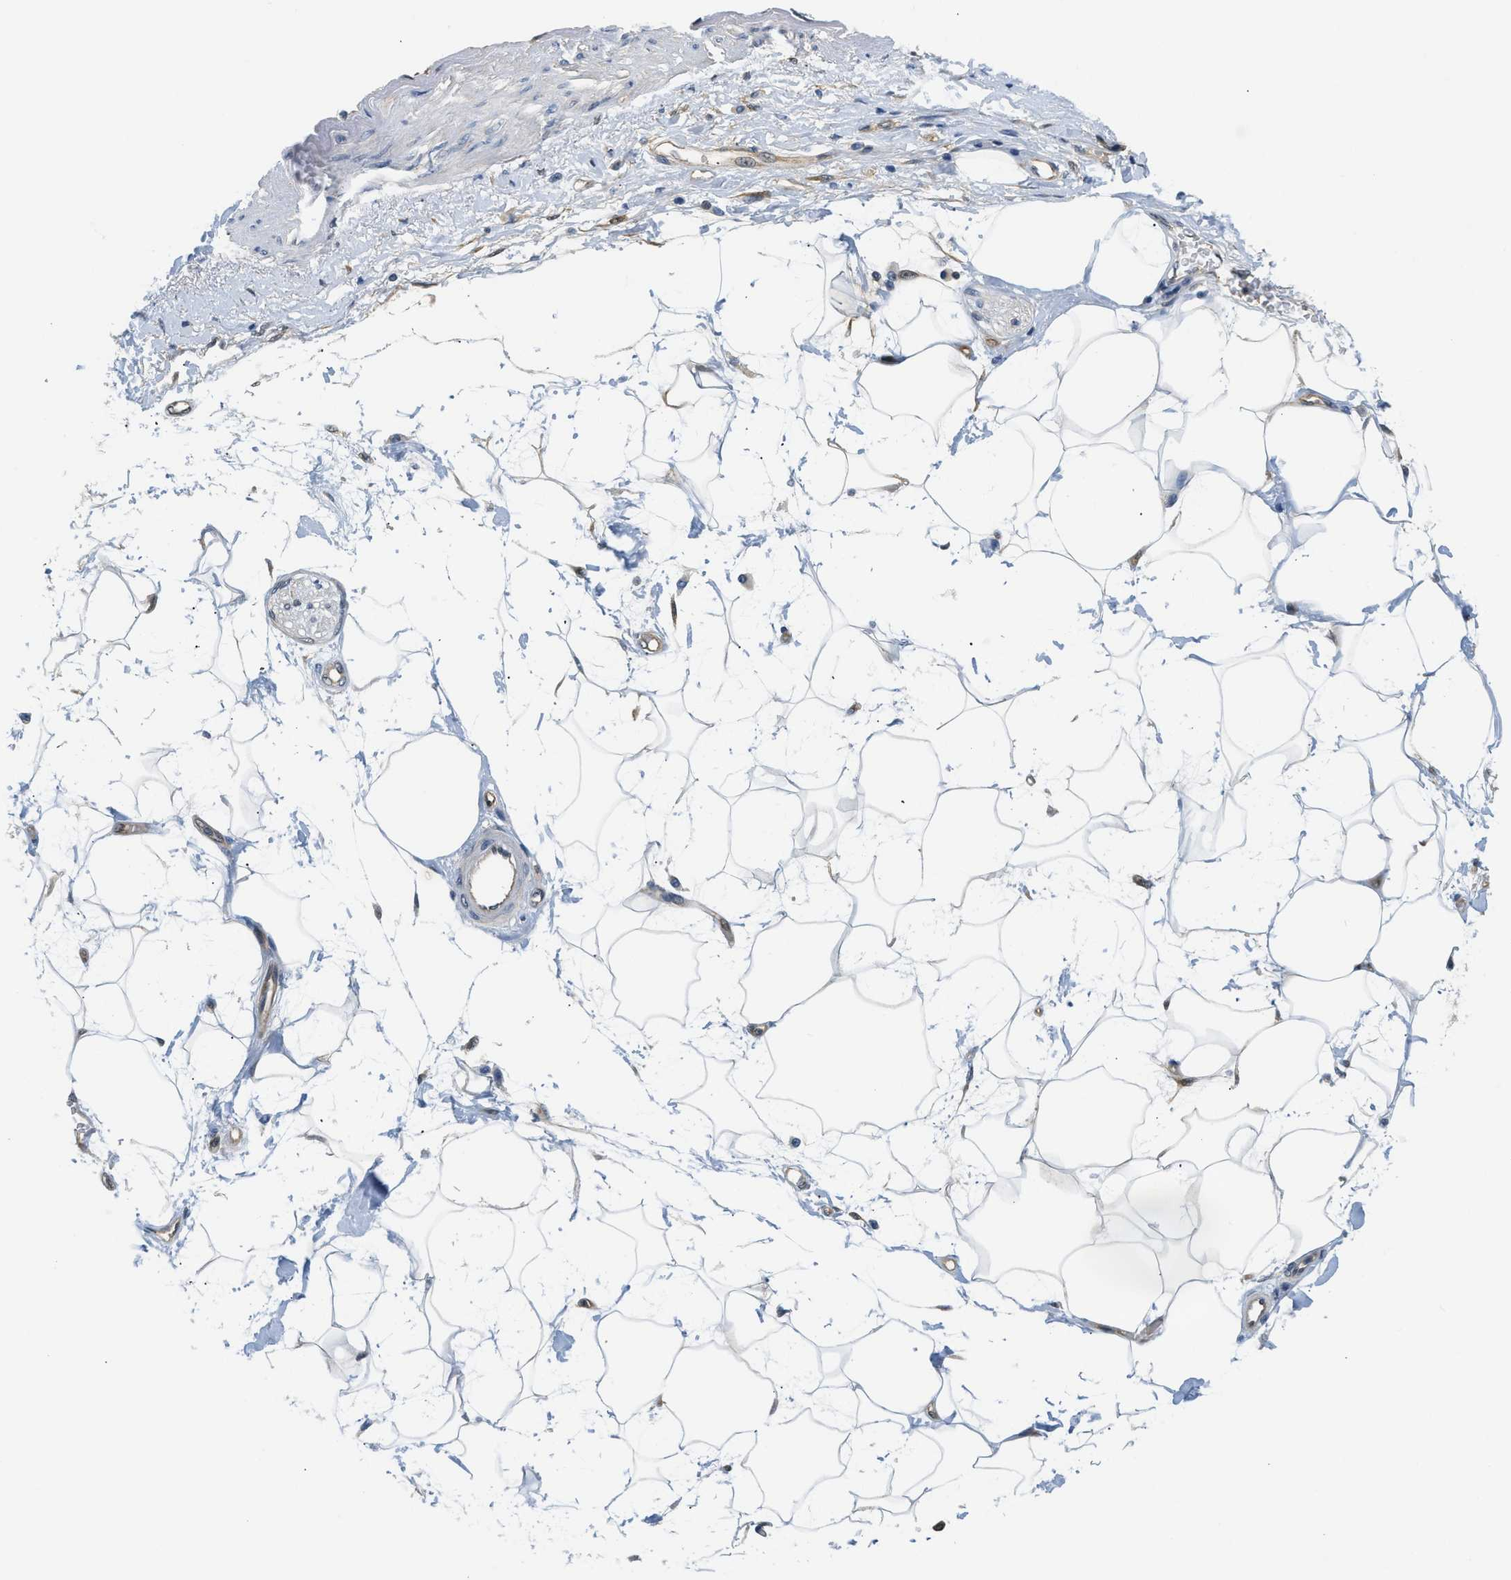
{"staining": {"intensity": "moderate", "quantity": "<25%", "location": "cytoplasmic/membranous"}, "tissue": "adipose tissue", "cell_type": "Adipocytes", "image_type": "normal", "snomed": [{"axis": "morphology", "description": "Normal tissue, NOS"}, {"axis": "morphology", "description": "Adenocarcinoma, NOS"}, {"axis": "topography", "description": "Duodenum"}, {"axis": "topography", "description": "Peripheral nerve tissue"}], "caption": "High-magnification brightfield microscopy of benign adipose tissue stained with DAB (3,3'-diaminobenzidine) (brown) and counterstained with hematoxylin (blue). adipocytes exhibit moderate cytoplasmic/membranous positivity is identified in about<25% of cells.", "gene": "EIF4EBP2", "patient": {"sex": "female", "age": 60}}